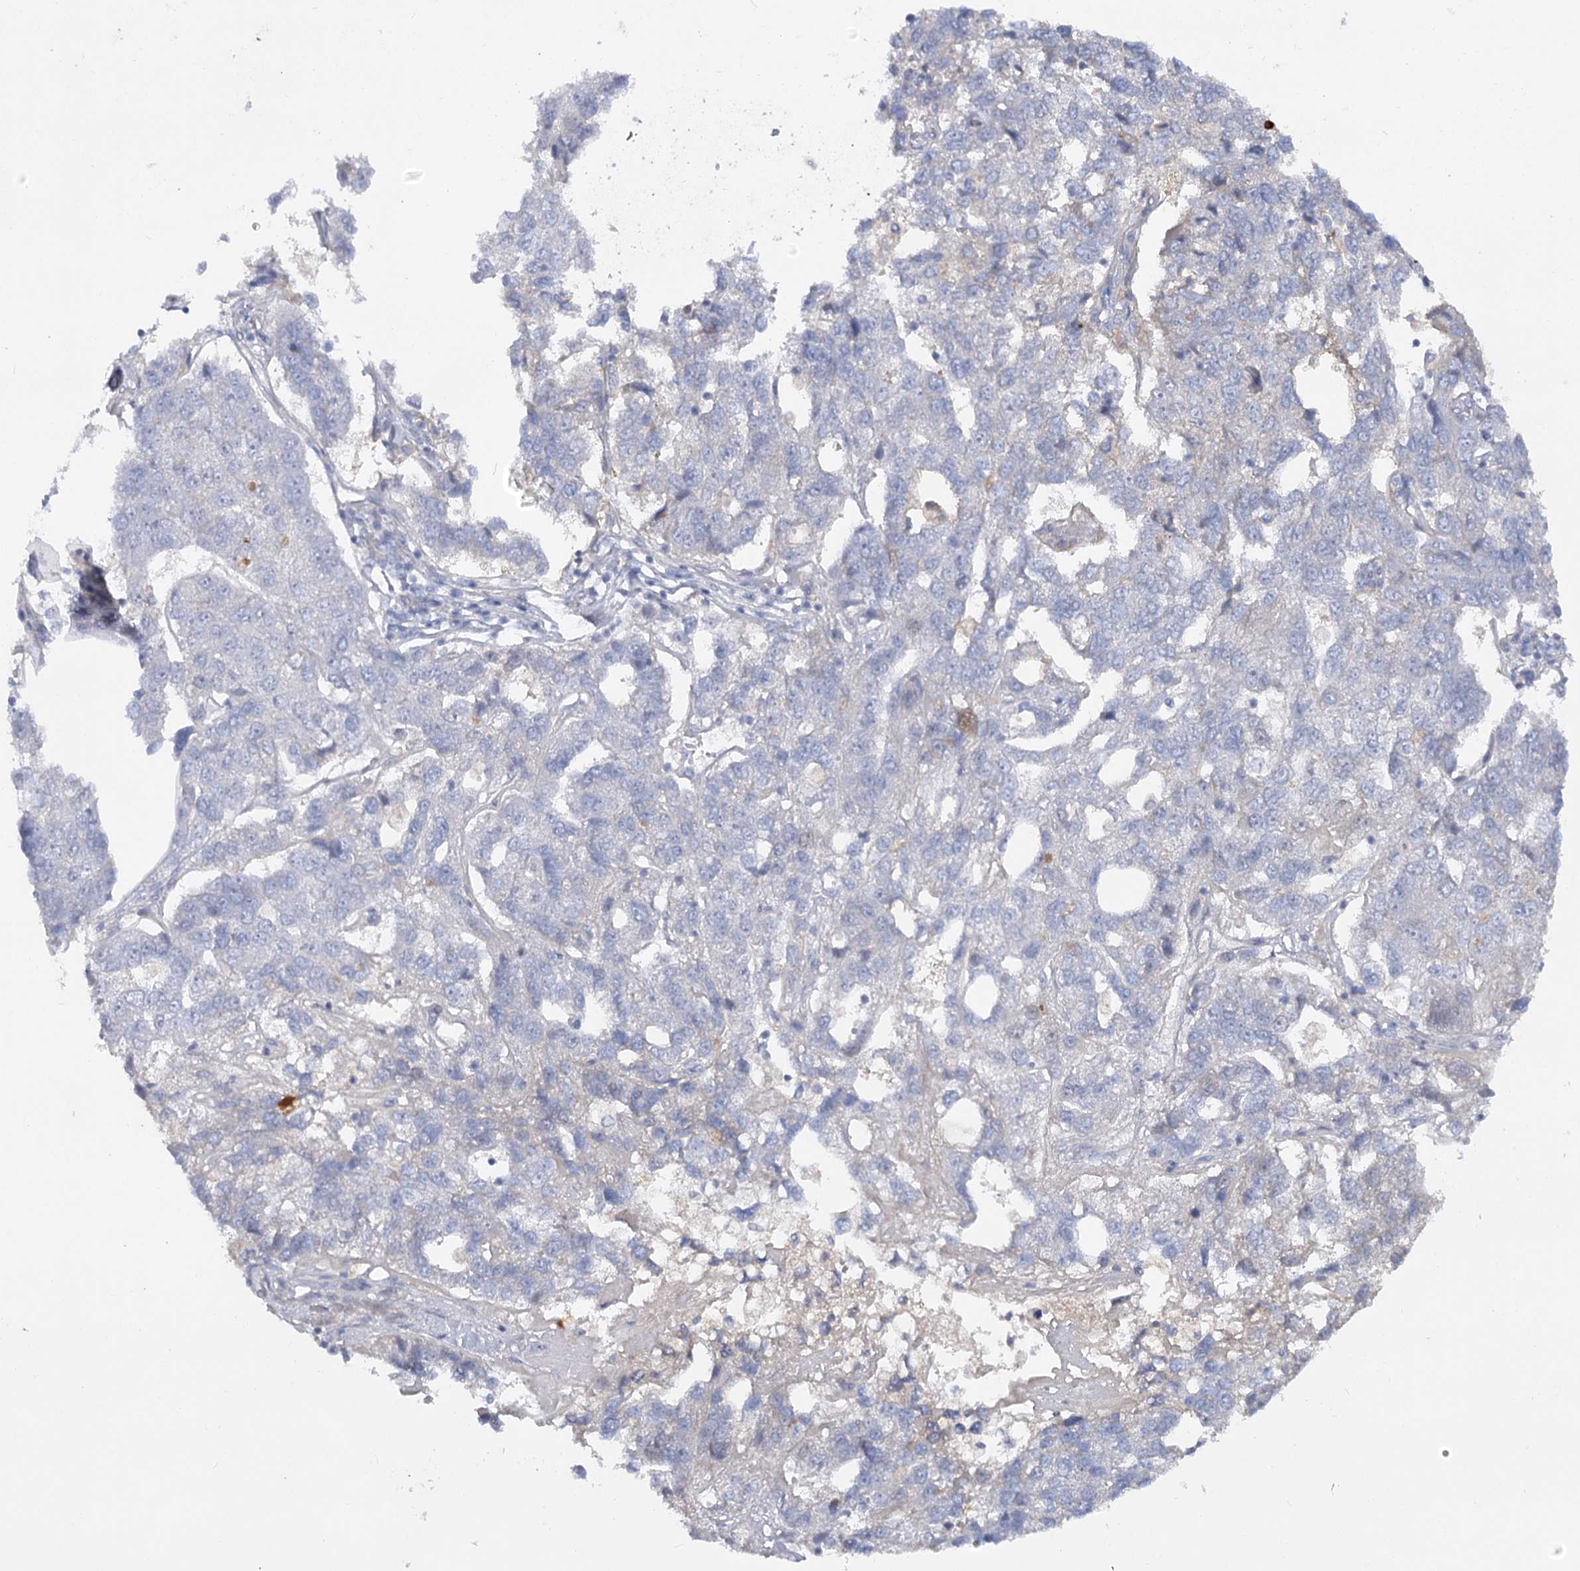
{"staining": {"intensity": "negative", "quantity": "none", "location": "none"}, "tissue": "pancreatic cancer", "cell_type": "Tumor cells", "image_type": "cancer", "snomed": [{"axis": "morphology", "description": "Adenocarcinoma, NOS"}, {"axis": "topography", "description": "Pancreas"}], "caption": "Tumor cells are negative for brown protein staining in adenocarcinoma (pancreatic).", "gene": "EFHC2", "patient": {"sex": "female", "age": 61}}